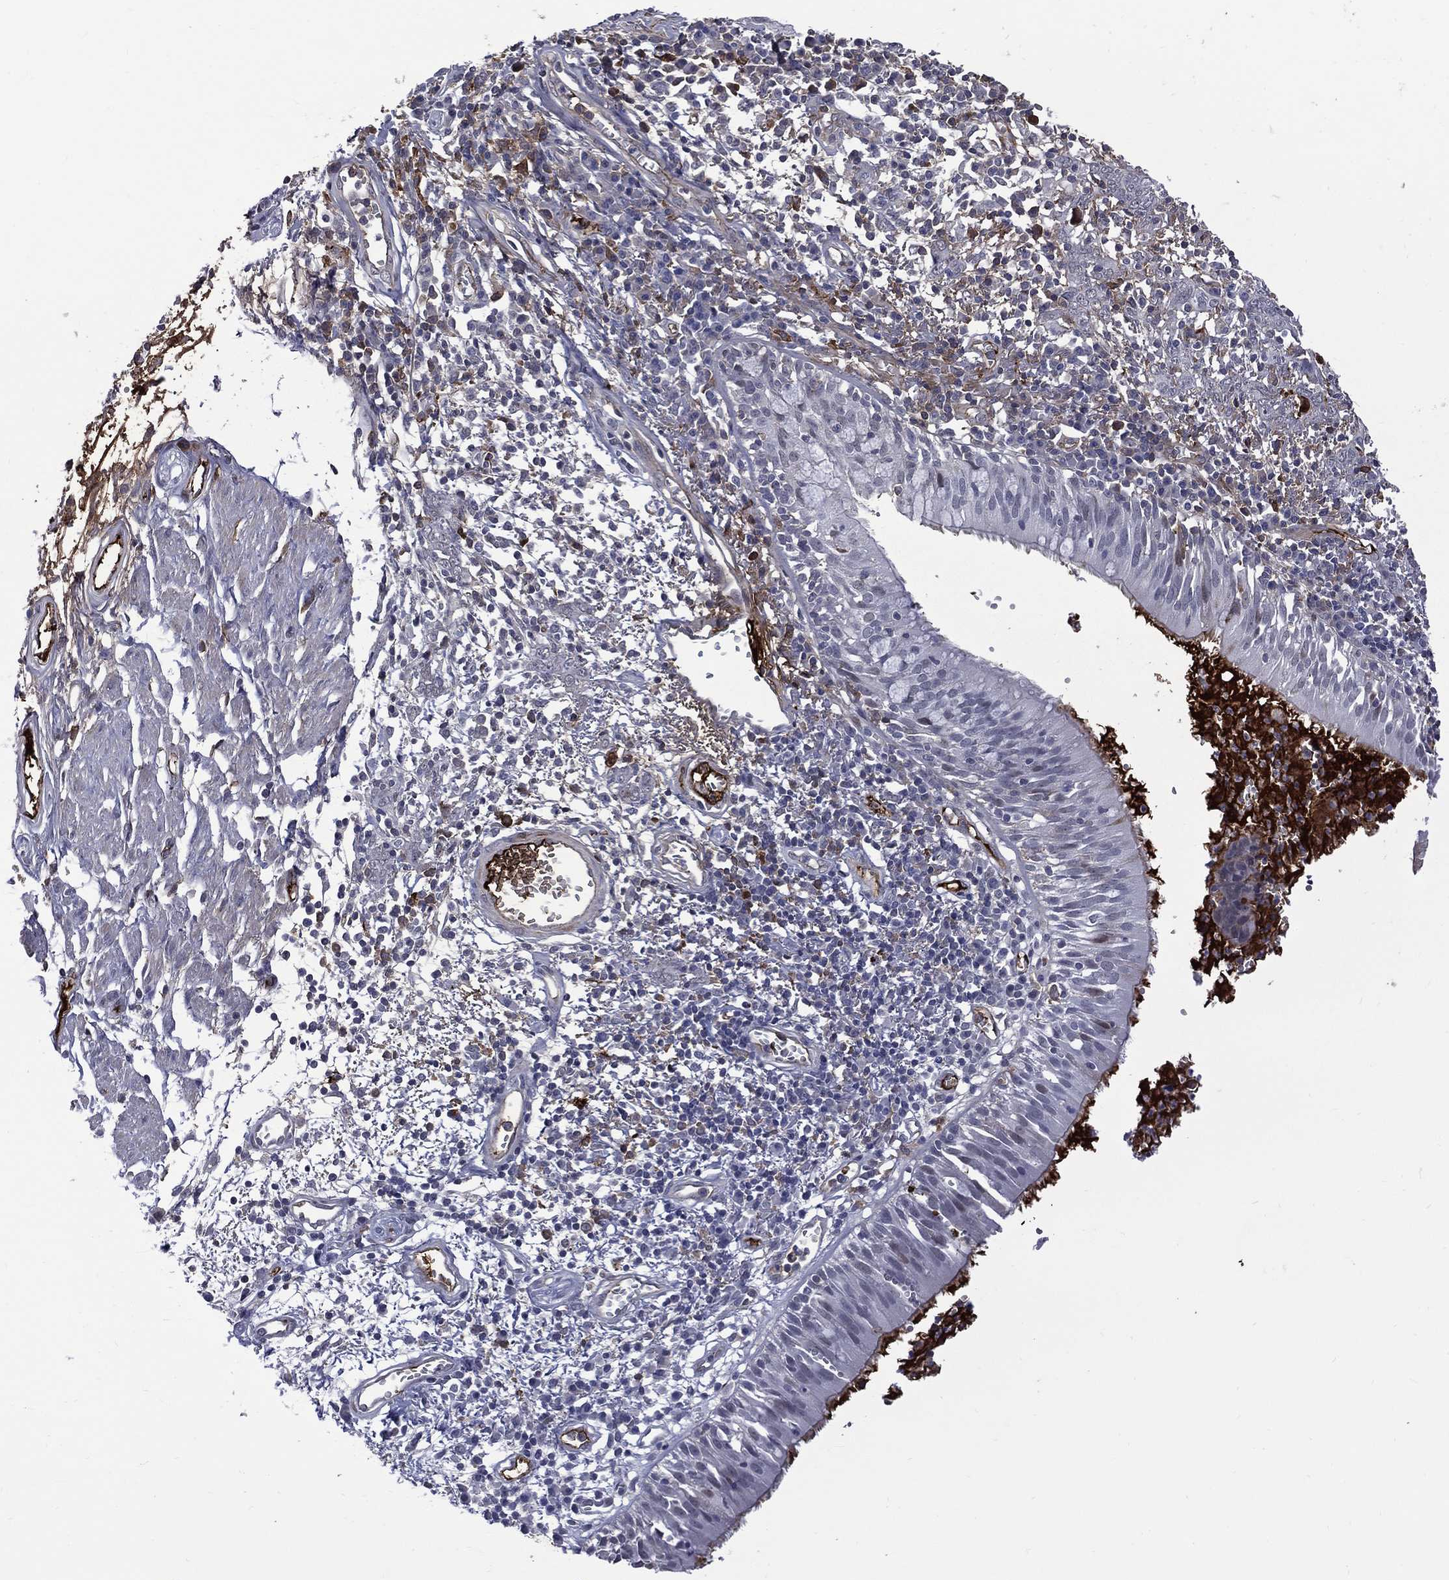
{"staining": {"intensity": "negative", "quantity": "none", "location": "none"}, "tissue": "bronchus", "cell_type": "Respiratory epithelial cells", "image_type": "normal", "snomed": [{"axis": "morphology", "description": "Normal tissue, NOS"}, {"axis": "morphology", "description": "Squamous cell carcinoma, NOS"}, {"axis": "topography", "description": "Cartilage tissue"}, {"axis": "topography", "description": "Bronchus"}, {"axis": "topography", "description": "Lung"}], "caption": "IHC micrograph of benign bronchus stained for a protein (brown), which reveals no positivity in respiratory epithelial cells. Nuclei are stained in blue.", "gene": "FGG", "patient": {"sex": "male", "age": 66}}